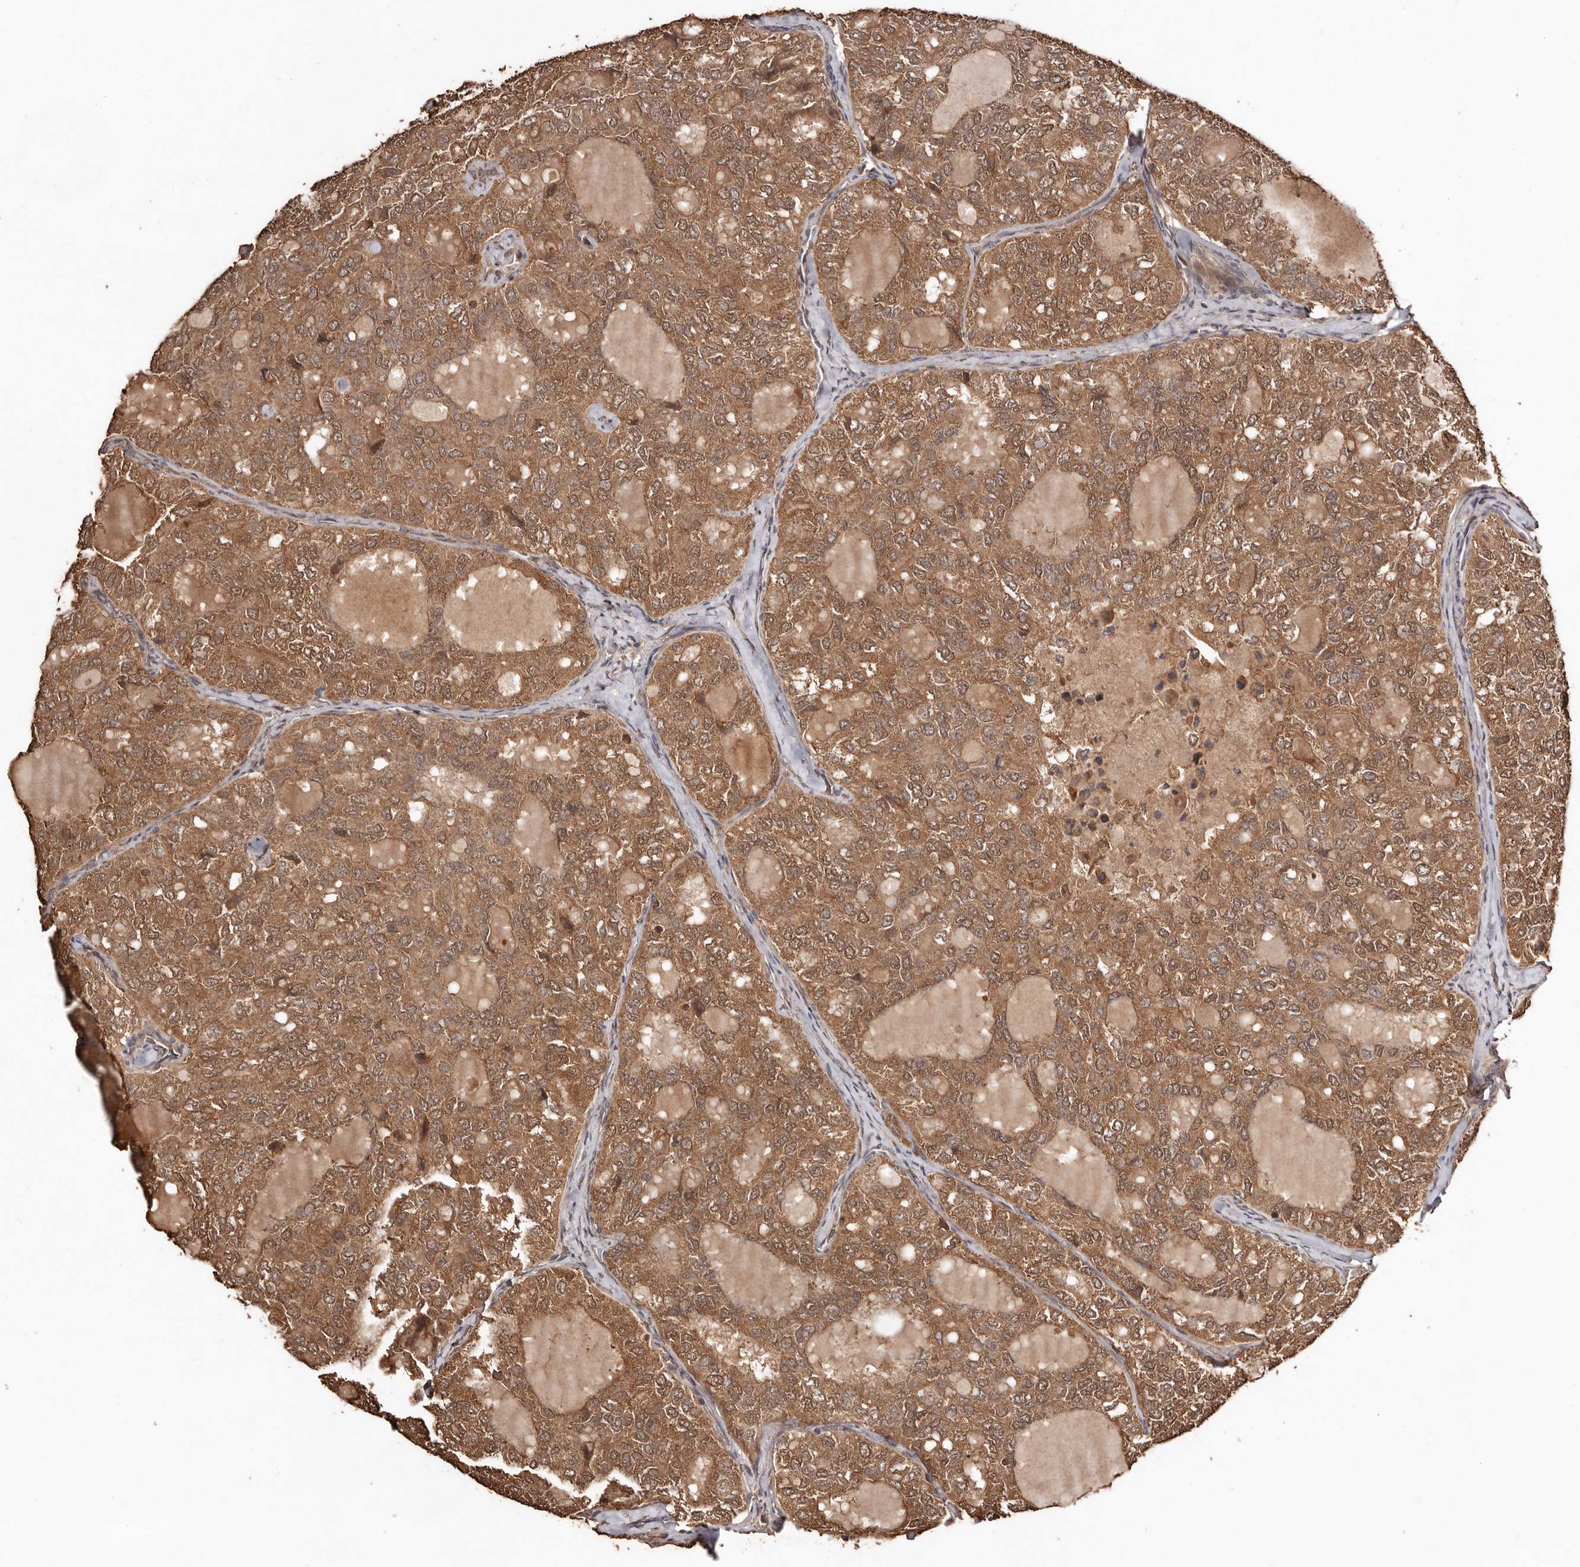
{"staining": {"intensity": "moderate", "quantity": ">75%", "location": "cytoplasmic/membranous,nuclear"}, "tissue": "thyroid cancer", "cell_type": "Tumor cells", "image_type": "cancer", "snomed": [{"axis": "morphology", "description": "Follicular adenoma carcinoma, NOS"}, {"axis": "topography", "description": "Thyroid gland"}], "caption": "A brown stain shows moderate cytoplasmic/membranous and nuclear expression of a protein in human thyroid follicular adenoma carcinoma tumor cells.", "gene": "RWDD1", "patient": {"sex": "male", "age": 75}}